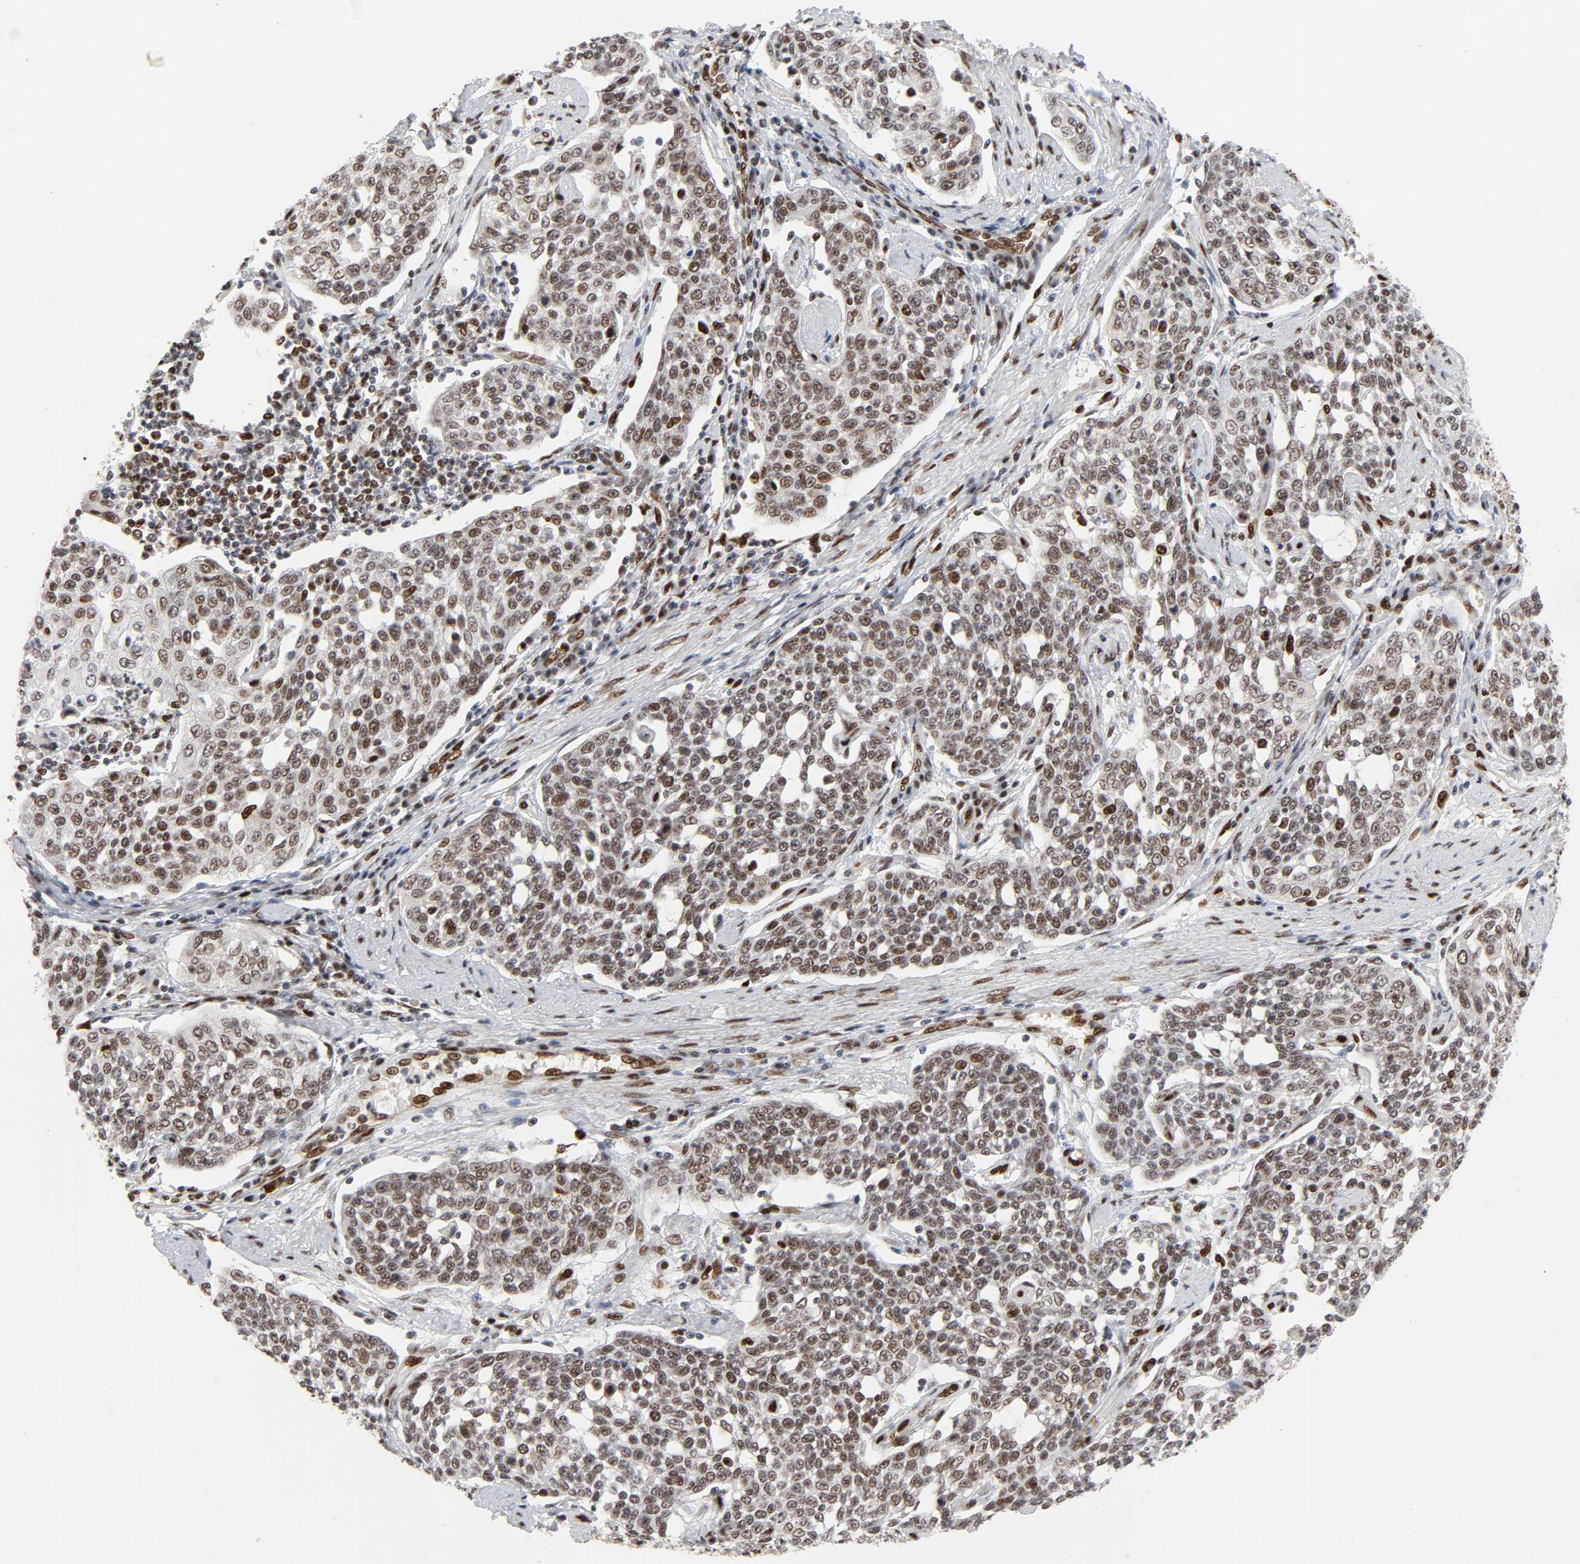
{"staining": {"intensity": "weak", "quantity": ">75%", "location": "nuclear"}, "tissue": "cervical cancer", "cell_type": "Tumor cells", "image_type": "cancer", "snomed": [{"axis": "morphology", "description": "Squamous cell carcinoma, NOS"}, {"axis": "topography", "description": "Cervix"}], "caption": "Tumor cells show low levels of weak nuclear staining in approximately >75% of cells in cervical squamous cell carcinoma.", "gene": "MEF2A", "patient": {"sex": "female", "age": 34}}